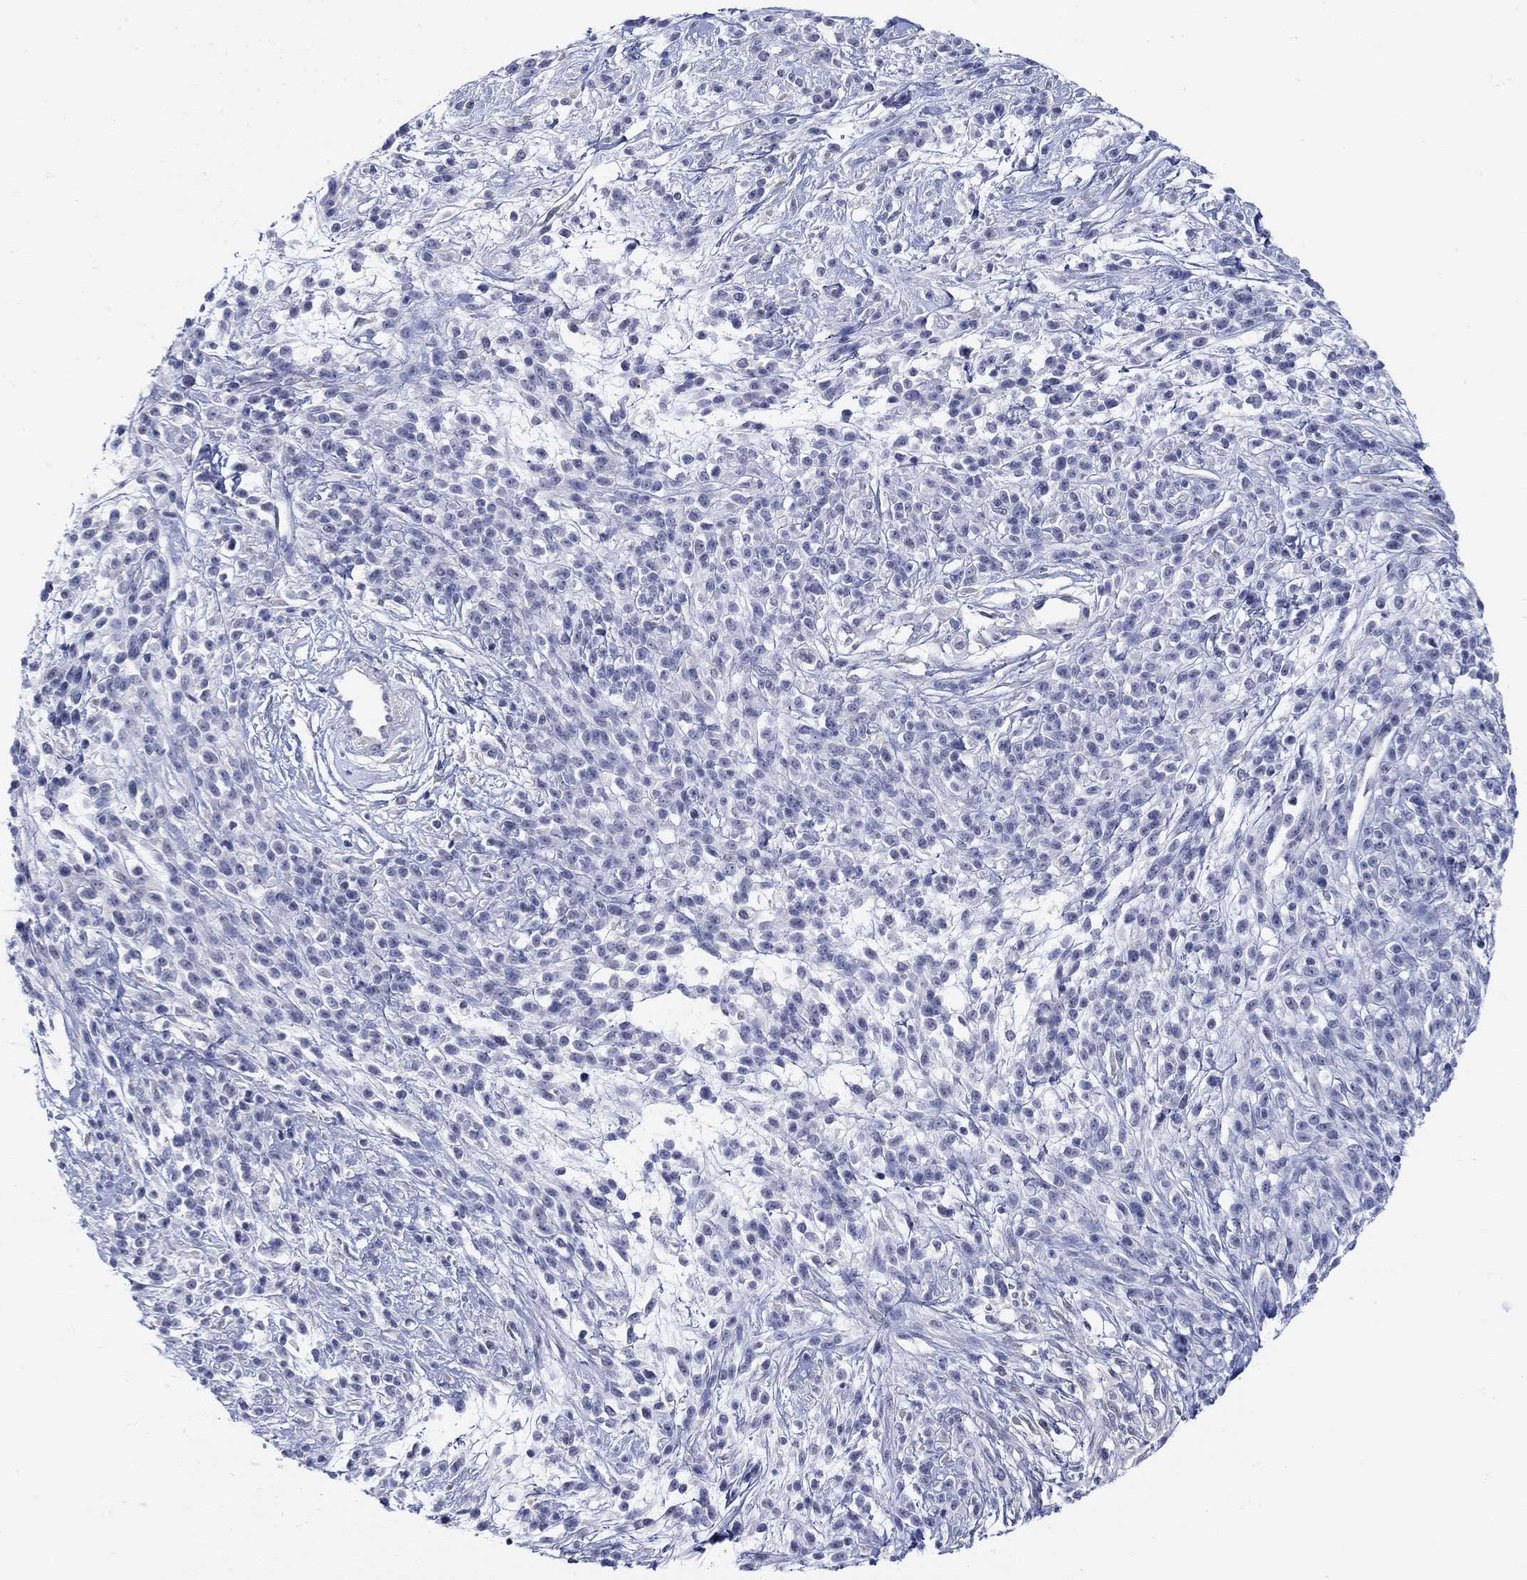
{"staining": {"intensity": "negative", "quantity": "none", "location": "none"}, "tissue": "melanoma", "cell_type": "Tumor cells", "image_type": "cancer", "snomed": [{"axis": "morphology", "description": "Malignant melanoma, NOS"}, {"axis": "topography", "description": "Skin"}, {"axis": "topography", "description": "Skin of trunk"}], "caption": "Protein analysis of melanoma demonstrates no significant positivity in tumor cells. (Brightfield microscopy of DAB (3,3'-diaminobenzidine) immunohistochemistry (IHC) at high magnification).", "gene": "KRT222", "patient": {"sex": "male", "age": 74}}